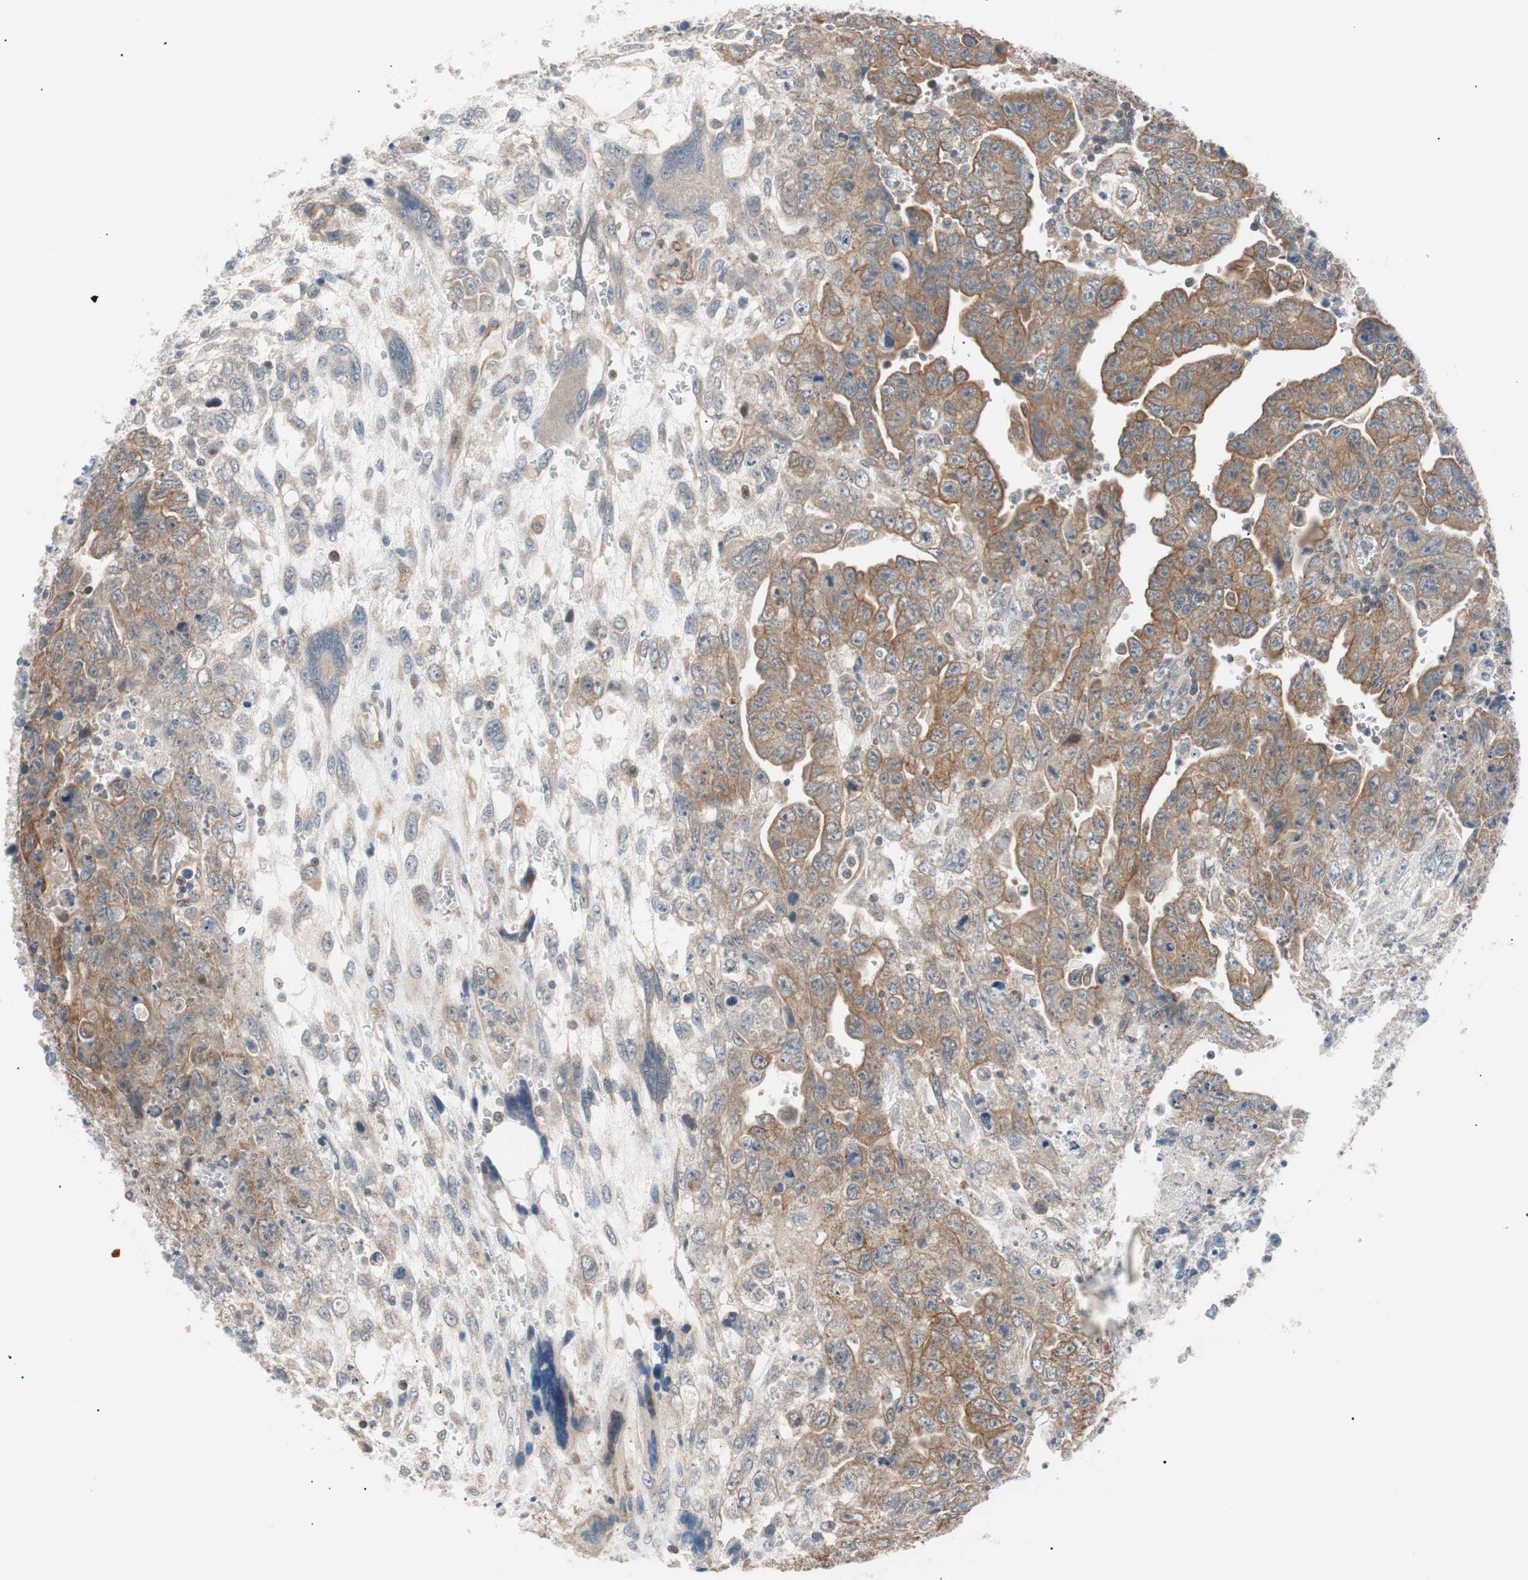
{"staining": {"intensity": "moderate", "quantity": ">75%", "location": "cytoplasmic/membranous"}, "tissue": "testis cancer", "cell_type": "Tumor cells", "image_type": "cancer", "snomed": [{"axis": "morphology", "description": "Carcinoma, Embryonal, NOS"}, {"axis": "topography", "description": "Testis"}], "caption": "Testis cancer (embryonal carcinoma) stained for a protein demonstrates moderate cytoplasmic/membranous positivity in tumor cells.", "gene": "SMG1", "patient": {"sex": "male", "age": 28}}